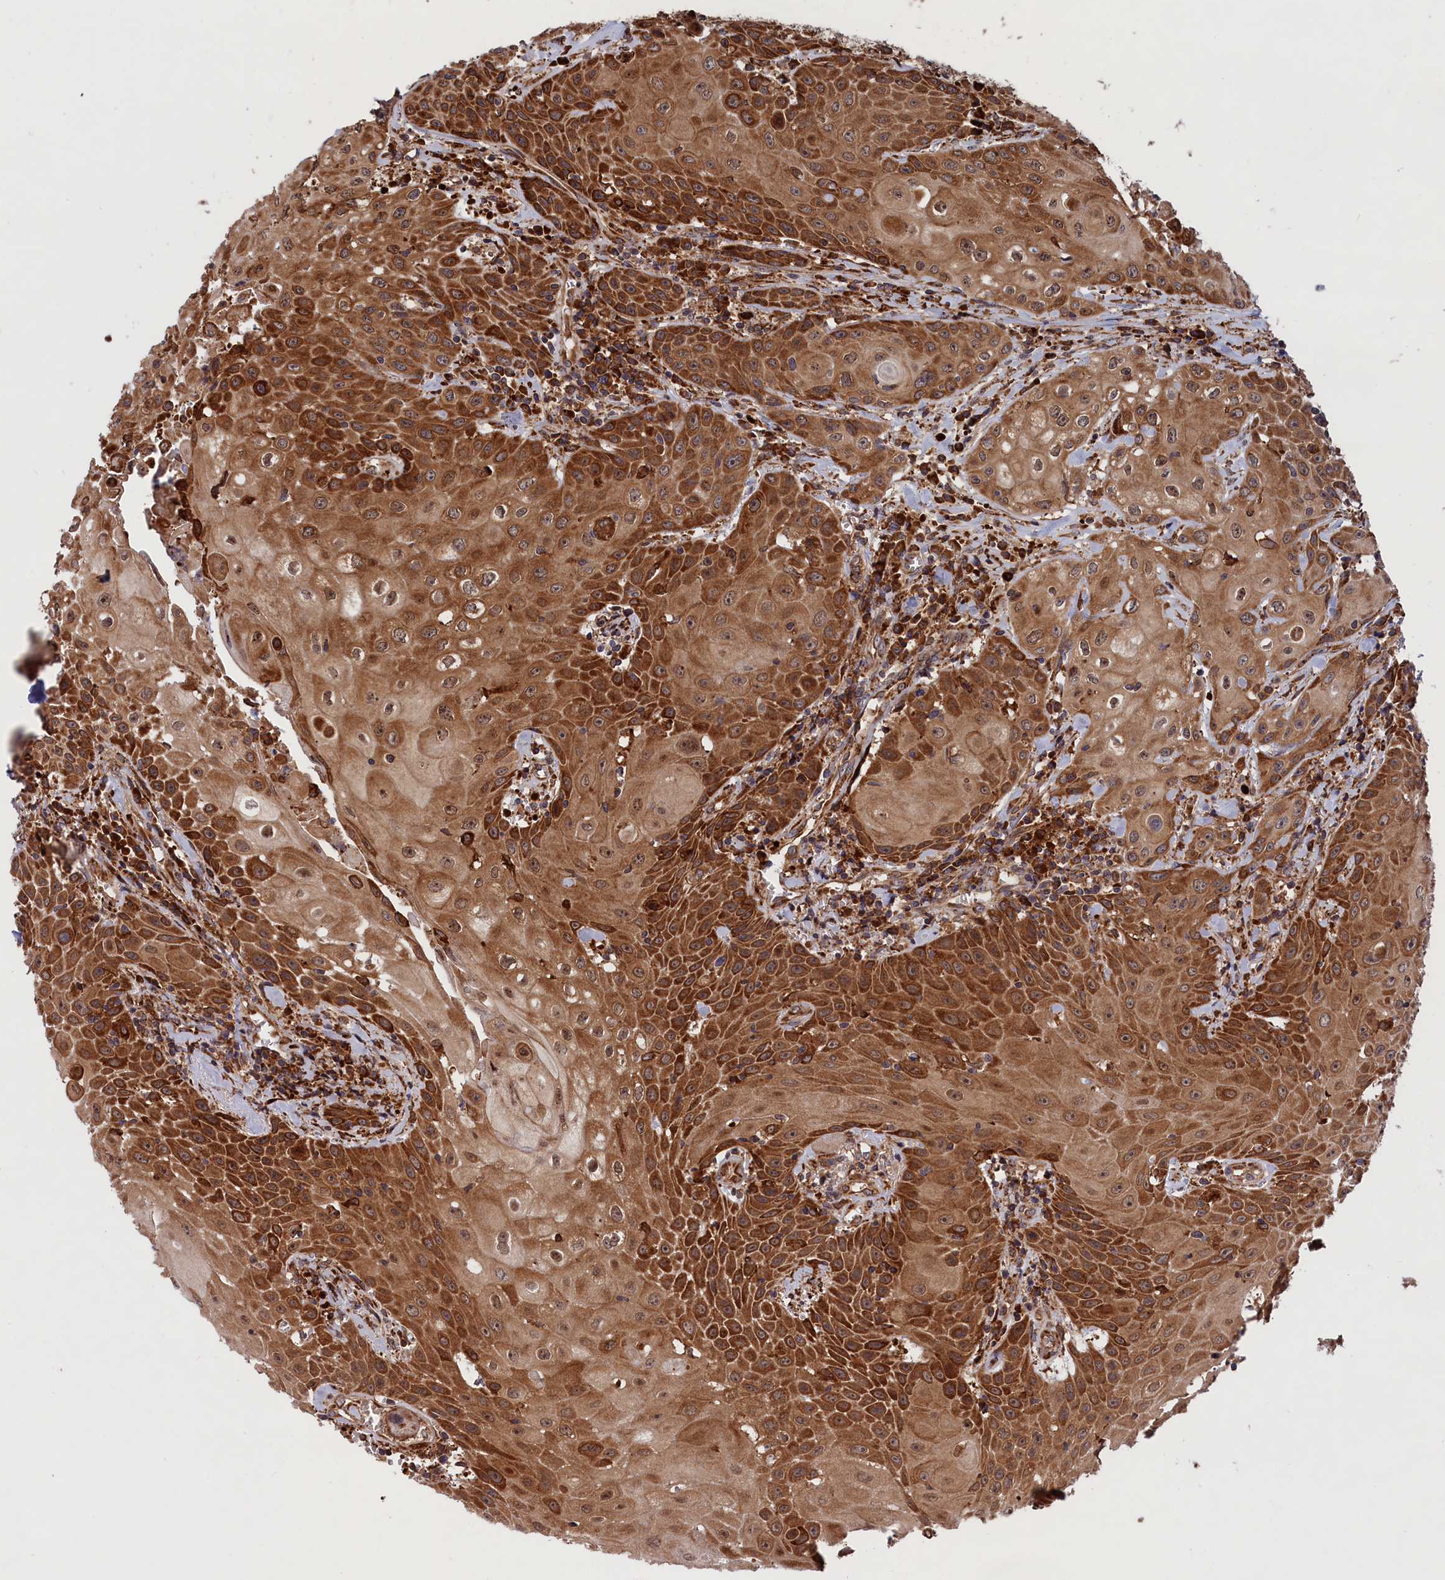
{"staining": {"intensity": "strong", "quantity": ">75%", "location": "cytoplasmic/membranous"}, "tissue": "head and neck cancer", "cell_type": "Tumor cells", "image_type": "cancer", "snomed": [{"axis": "morphology", "description": "Squamous cell carcinoma, NOS"}, {"axis": "topography", "description": "Oral tissue"}, {"axis": "topography", "description": "Head-Neck"}], "caption": "Strong cytoplasmic/membranous staining is appreciated in approximately >75% of tumor cells in head and neck cancer.", "gene": "PLA2G4C", "patient": {"sex": "female", "age": 82}}